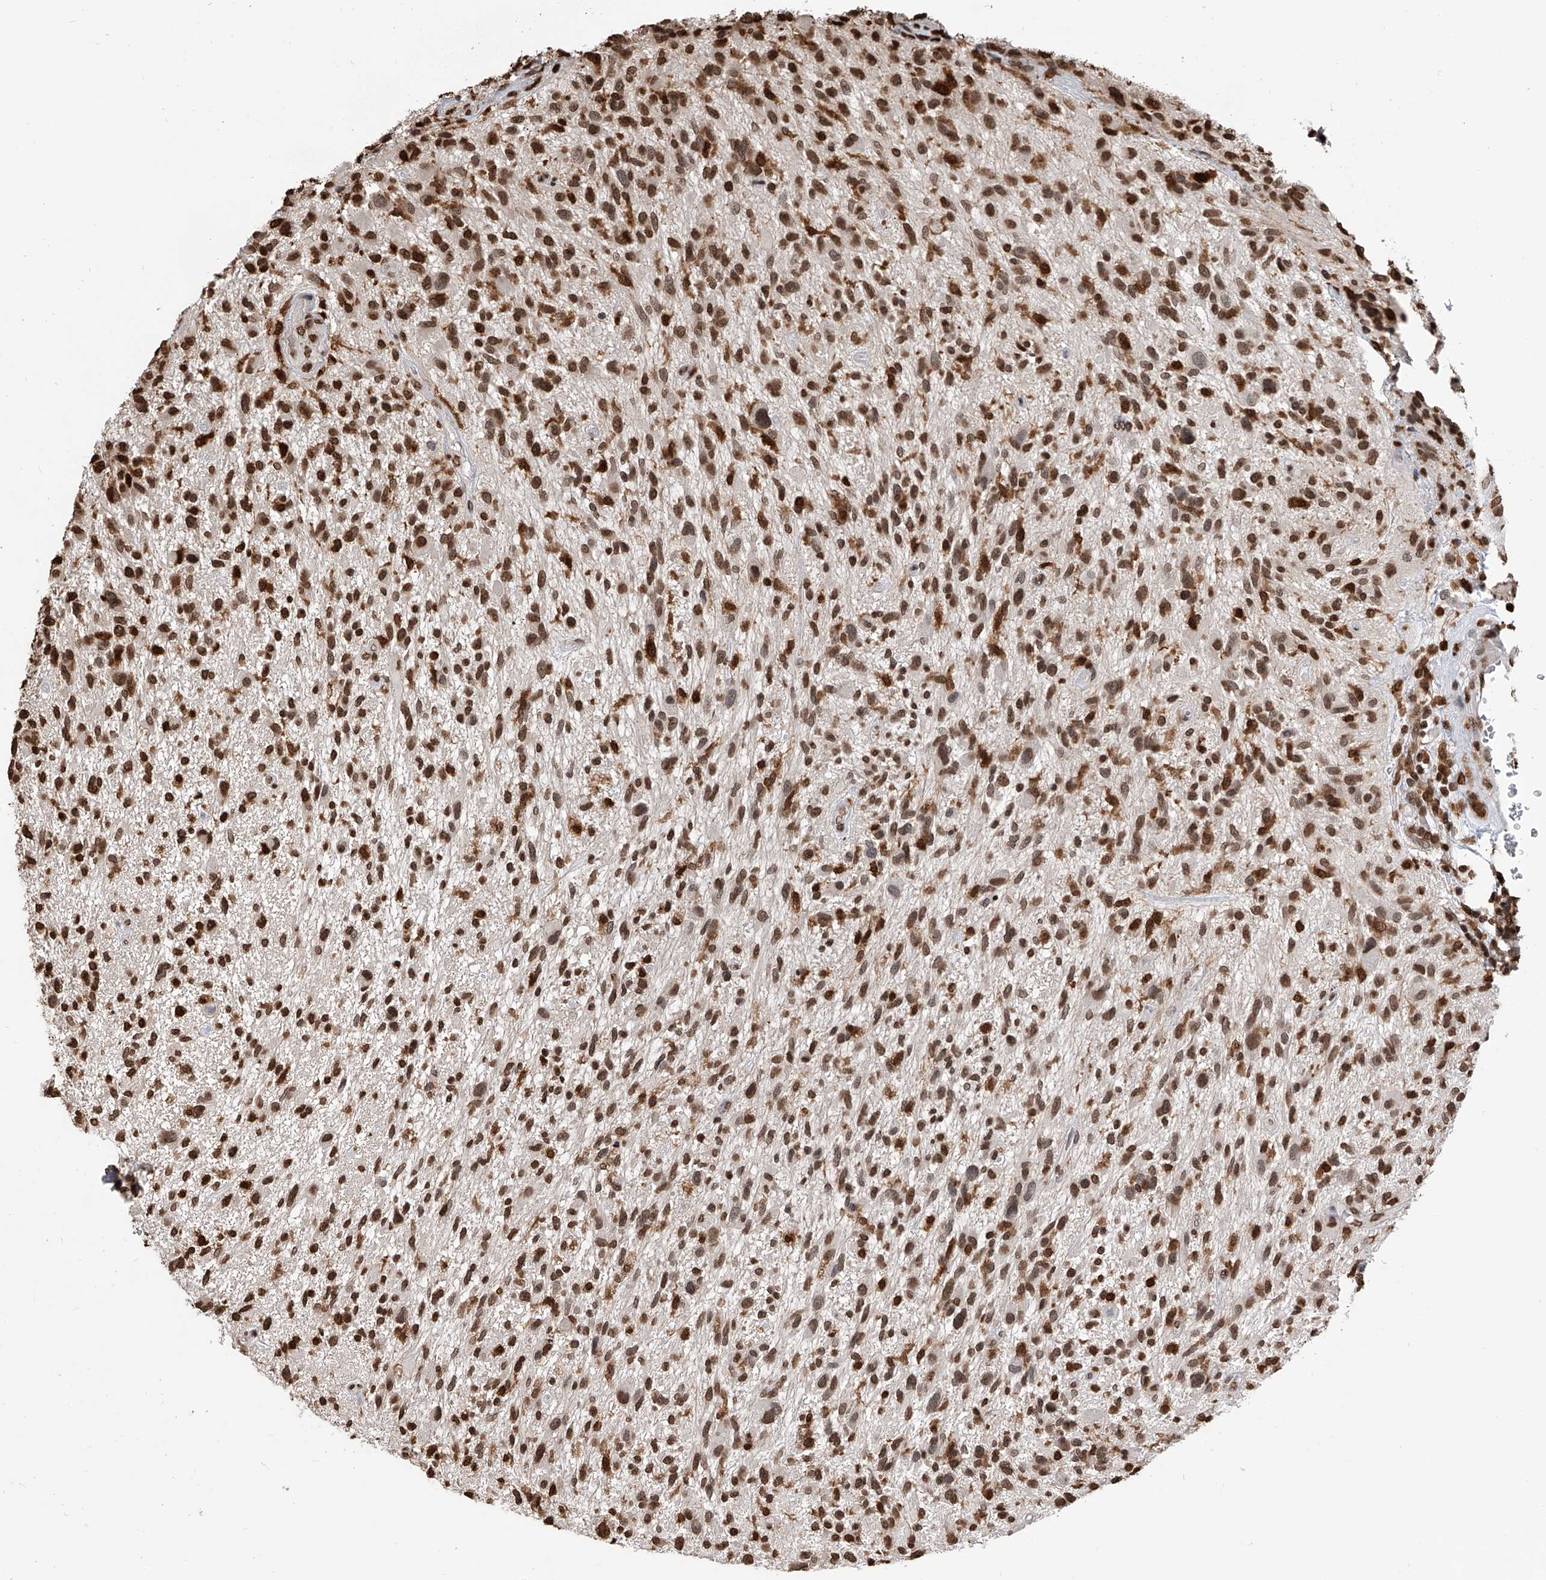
{"staining": {"intensity": "moderate", "quantity": ">75%", "location": "nuclear"}, "tissue": "glioma", "cell_type": "Tumor cells", "image_type": "cancer", "snomed": [{"axis": "morphology", "description": "Glioma, malignant, High grade"}, {"axis": "topography", "description": "Brain"}], "caption": "Immunohistochemical staining of glioma exhibits medium levels of moderate nuclear protein expression in approximately >75% of tumor cells.", "gene": "CFAP410", "patient": {"sex": "male", "age": 47}}